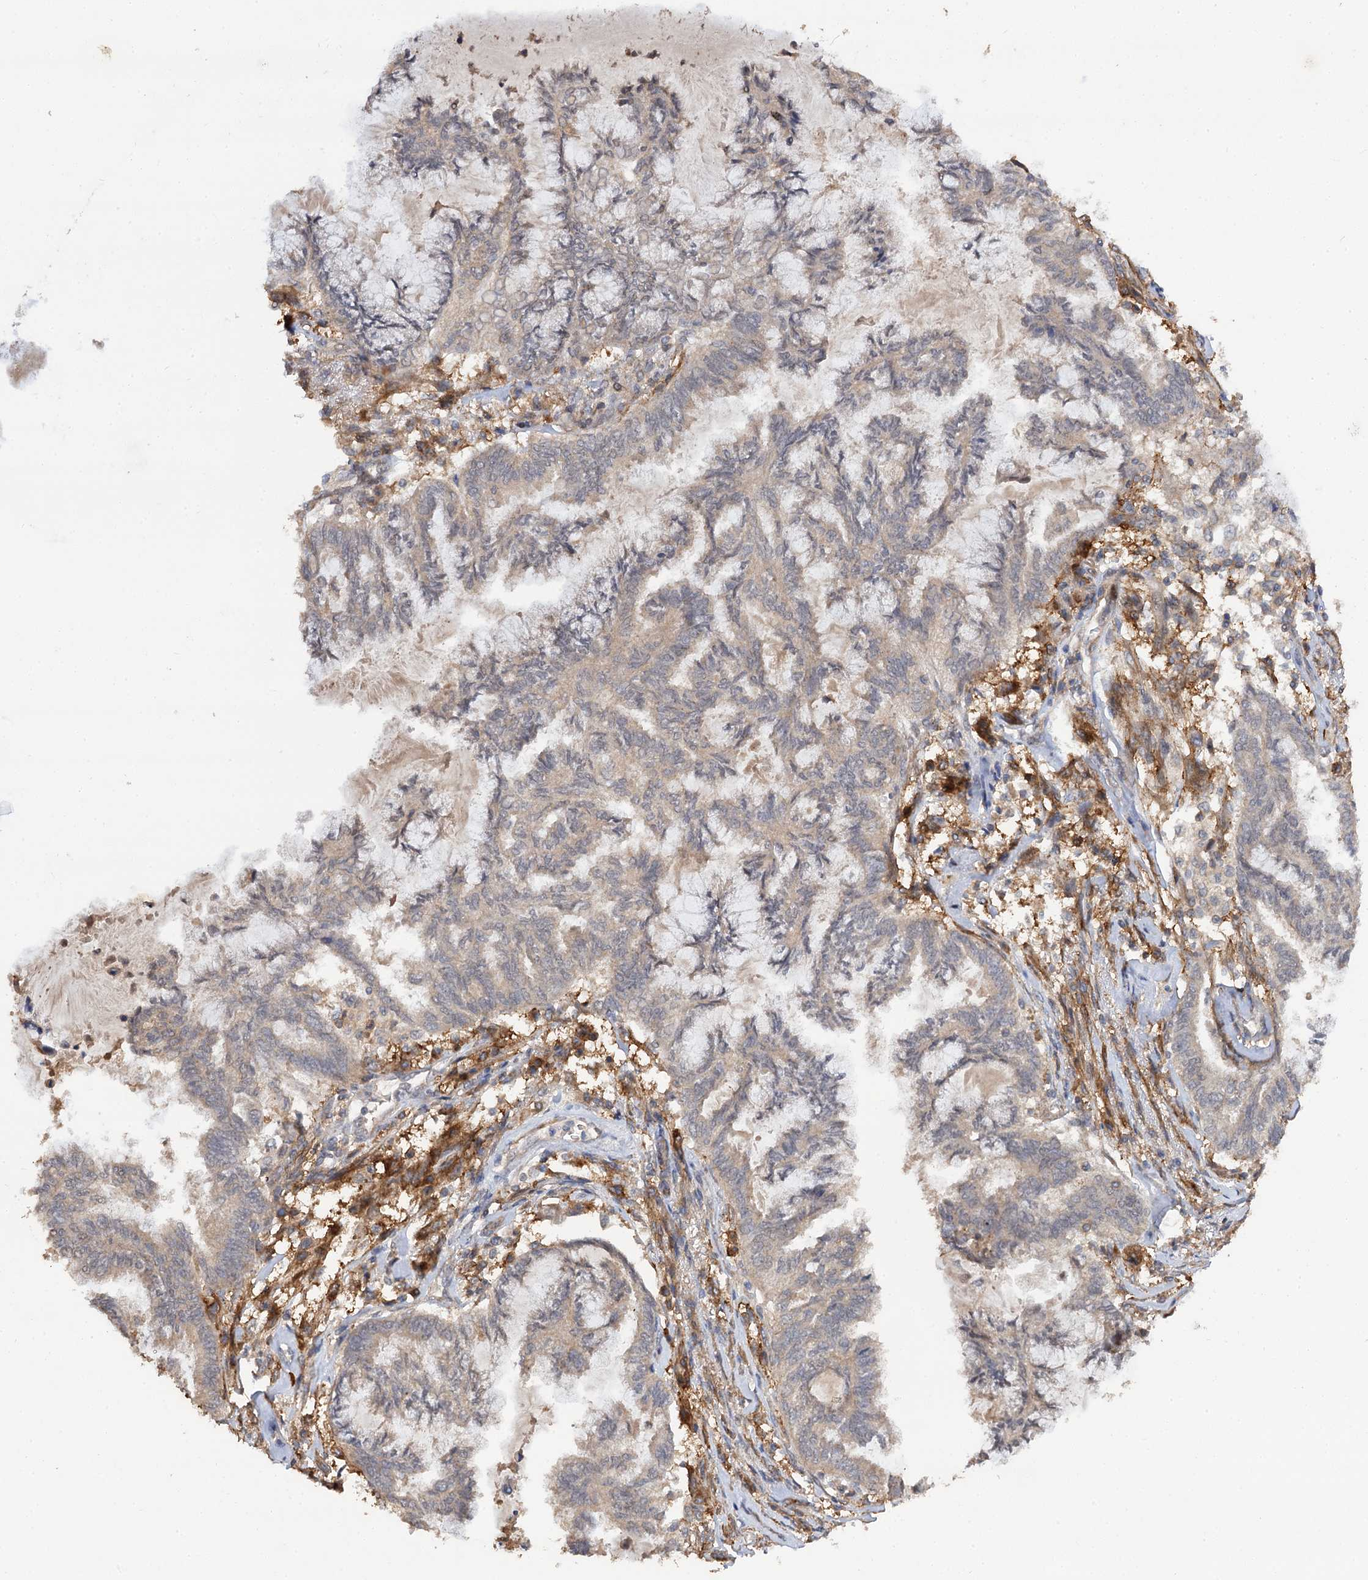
{"staining": {"intensity": "weak", "quantity": "25%-75%", "location": "cytoplasmic/membranous"}, "tissue": "endometrial cancer", "cell_type": "Tumor cells", "image_type": "cancer", "snomed": [{"axis": "morphology", "description": "Adenocarcinoma, NOS"}, {"axis": "topography", "description": "Endometrium"}], "caption": "Approximately 25%-75% of tumor cells in human endometrial adenocarcinoma exhibit weak cytoplasmic/membranous protein staining as visualized by brown immunohistochemical staining.", "gene": "FBXW8", "patient": {"sex": "female", "age": 86}}